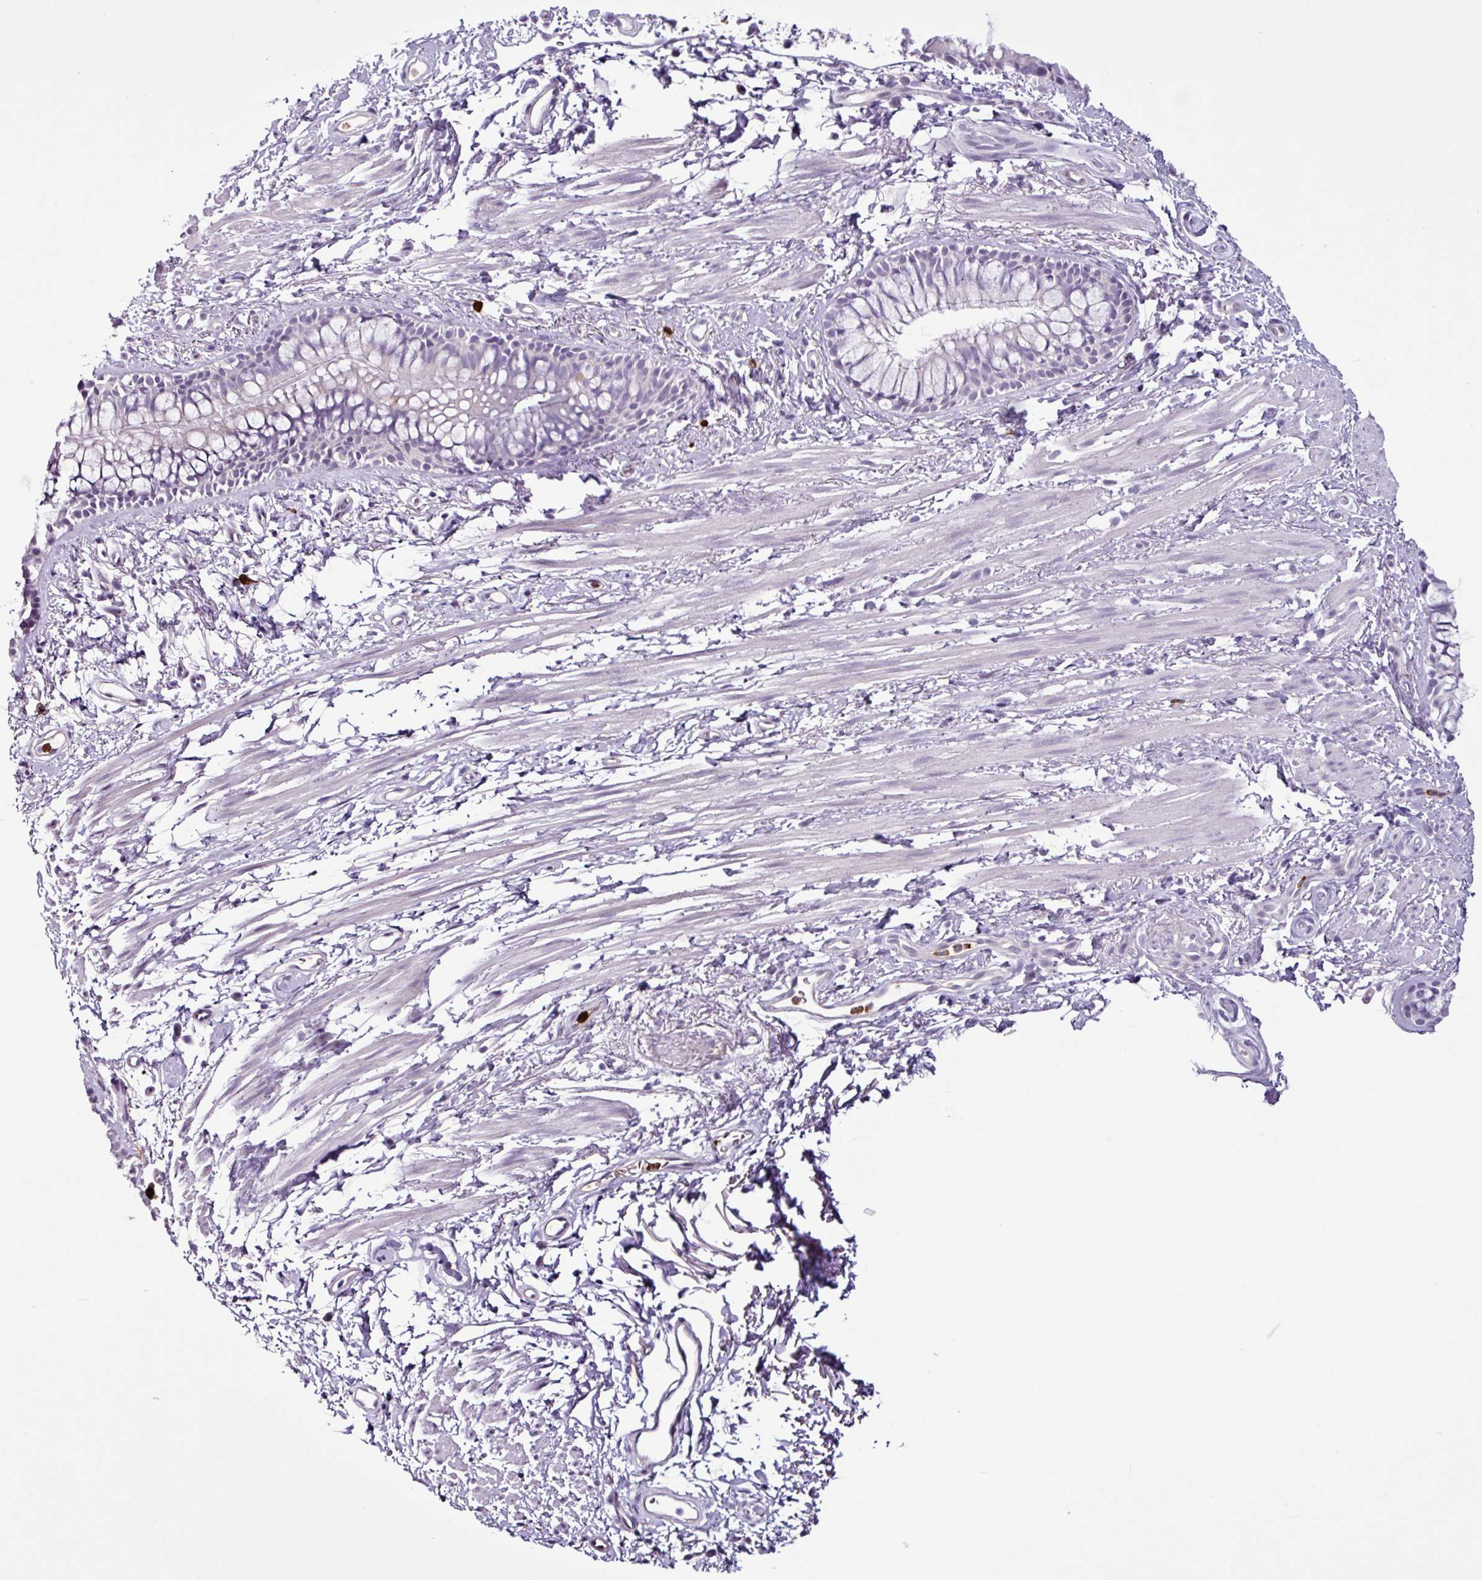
{"staining": {"intensity": "negative", "quantity": "none", "location": "none"}, "tissue": "bronchus", "cell_type": "Respiratory epithelial cells", "image_type": "normal", "snomed": [{"axis": "morphology", "description": "Normal tissue, NOS"}, {"axis": "morphology", "description": "Squamous cell carcinoma, NOS"}, {"axis": "topography", "description": "Bronchus"}, {"axis": "topography", "description": "Lung"}], "caption": "Immunohistochemistry (IHC) micrograph of normal bronchus: bronchus stained with DAB exhibits no significant protein staining in respiratory epithelial cells.", "gene": "TMEM178A", "patient": {"sex": "female", "age": 70}}